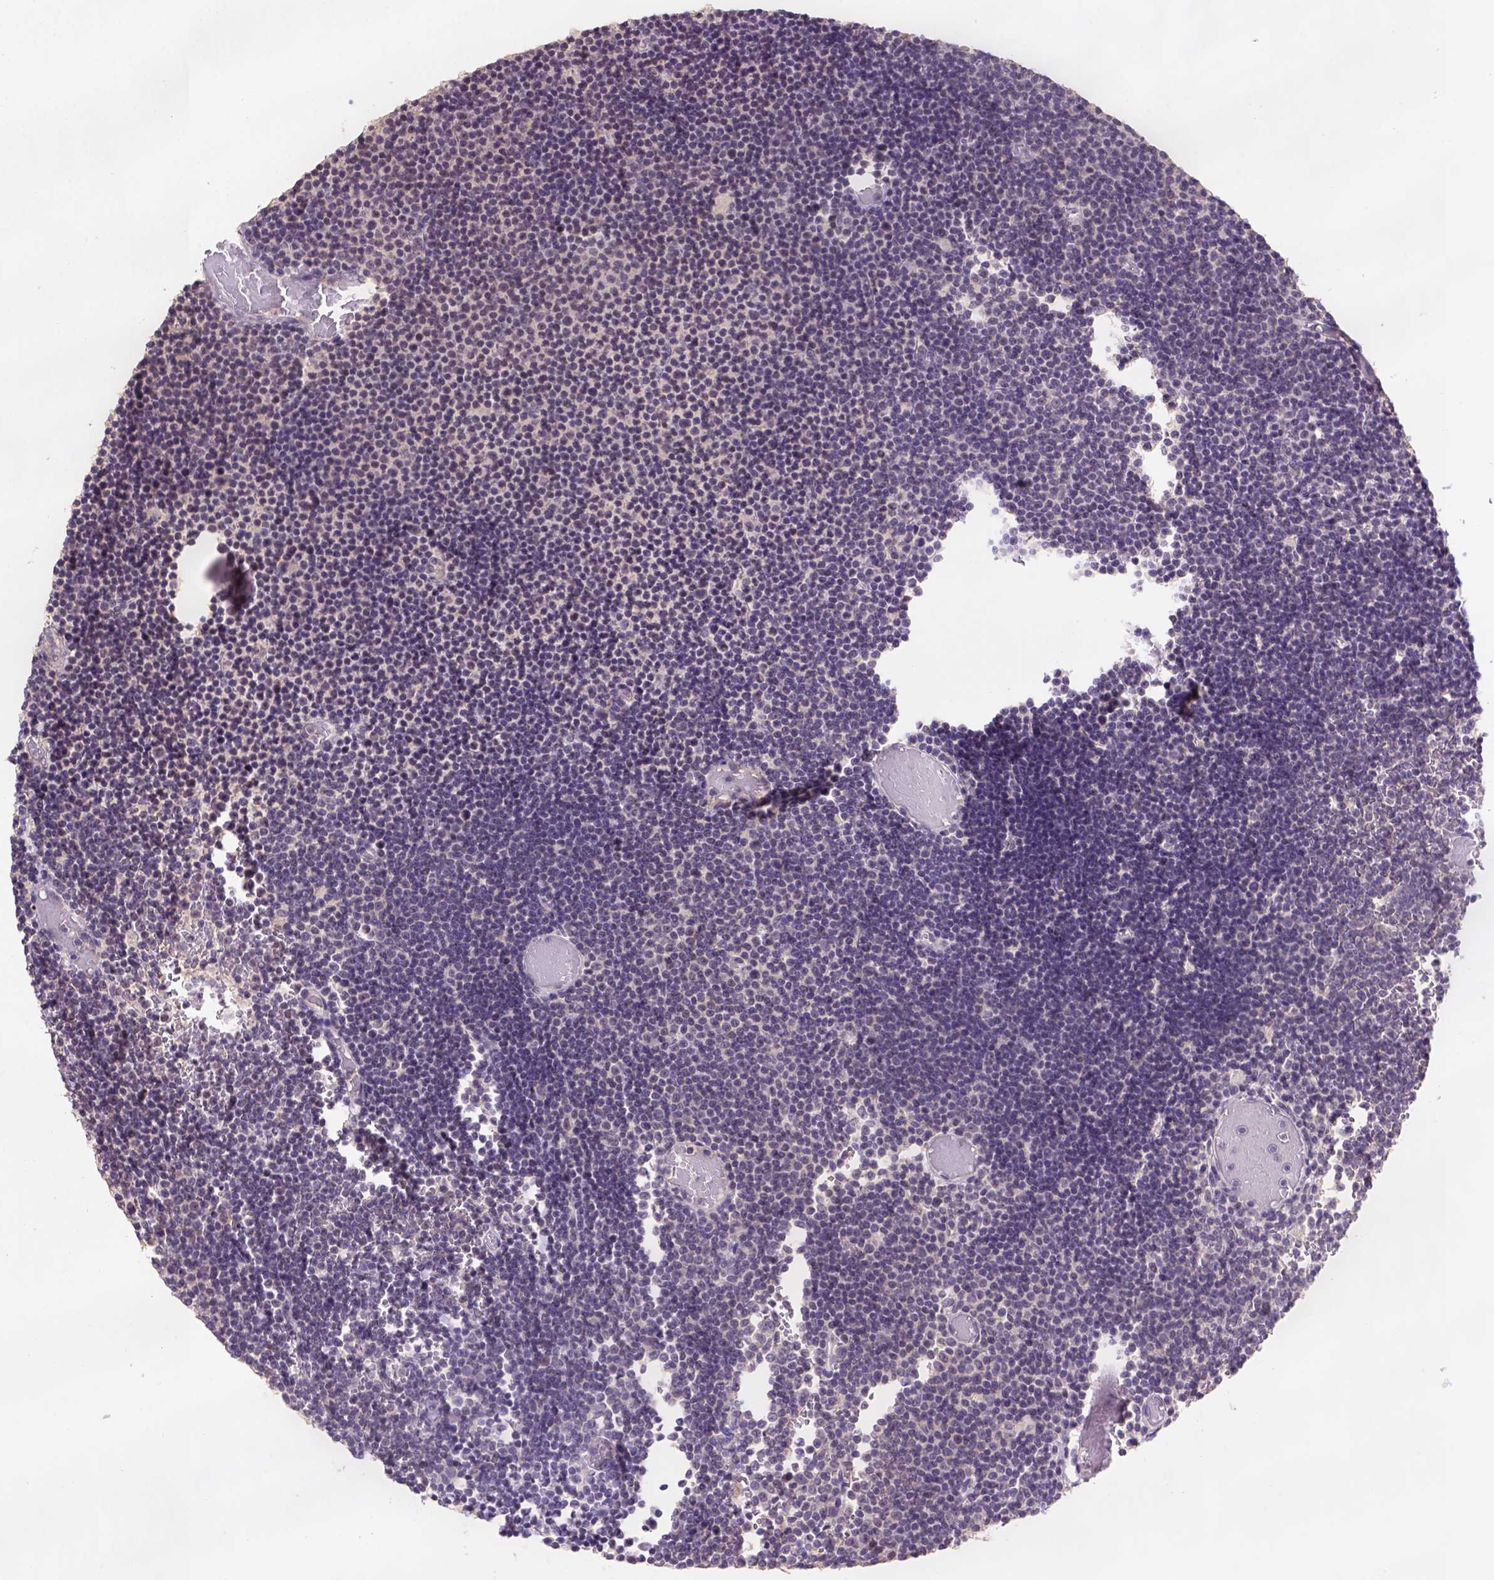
{"staining": {"intensity": "weak", "quantity": "25%-75%", "location": "cytoplasmic/membranous,nuclear"}, "tissue": "lymphoma", "cell_type": "Tumor cells", "image_type": "cancer", "snomed": [{"axis": "morphology", "description": "Malignant lymphoma, non-Hodgkin's type, Low grade"}, {"axis": "topography", "description": "Brain"}], "caption": "Immunohistochemistry (IHC) histopathology image of human low-grade malignant lymphoma, non-Hodgkin's type stained for a protein (brown), which reveals low levels of weak cytoplasmic/membranous and nuclear positivity in approximately 25%-75% of tumor cells.", "gene": "SCML4", "patient": {"sex": "female", "age": 66}}